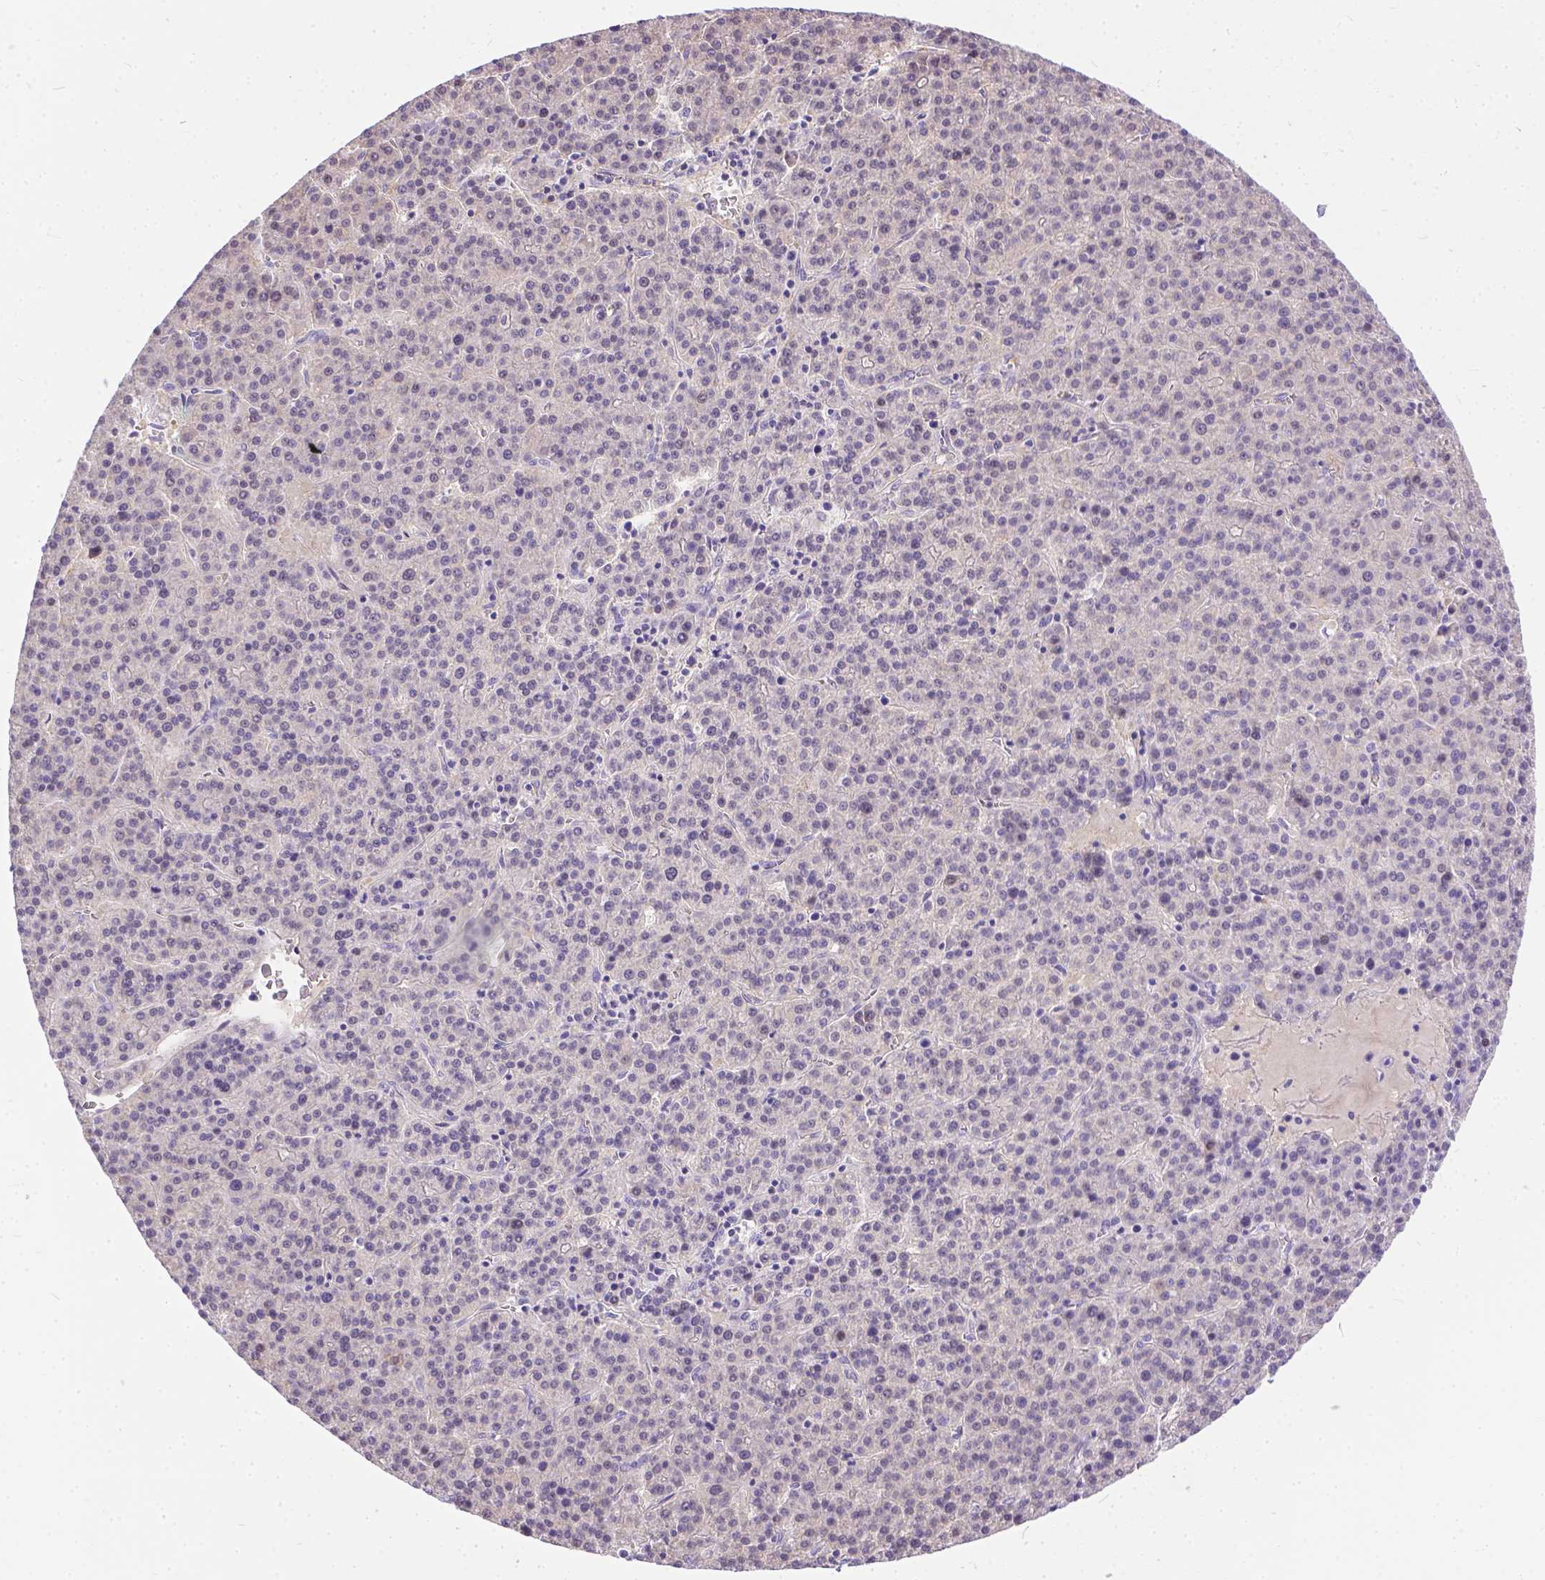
{"staining": {"intensity": "negative", "quantity": "none", "location": "none"}, "tissue": "liver cancer", "cell_type": "Tumor cells", "image_type": "cancer", "snomed": [{"axis": "morphology", "description": "Carcinoma, Hepatocellular, NOS"}, {"axis": "topography", "description": "Liver"}], "caption": "High magnification brightfield microscopy of liver cancer stained with DAB (brown) and counterstained with hematoxylin (blue): tumor cells show no significant expression.", "gene": "TTLL6", "patient": {"sex": "female", "age": 58}}